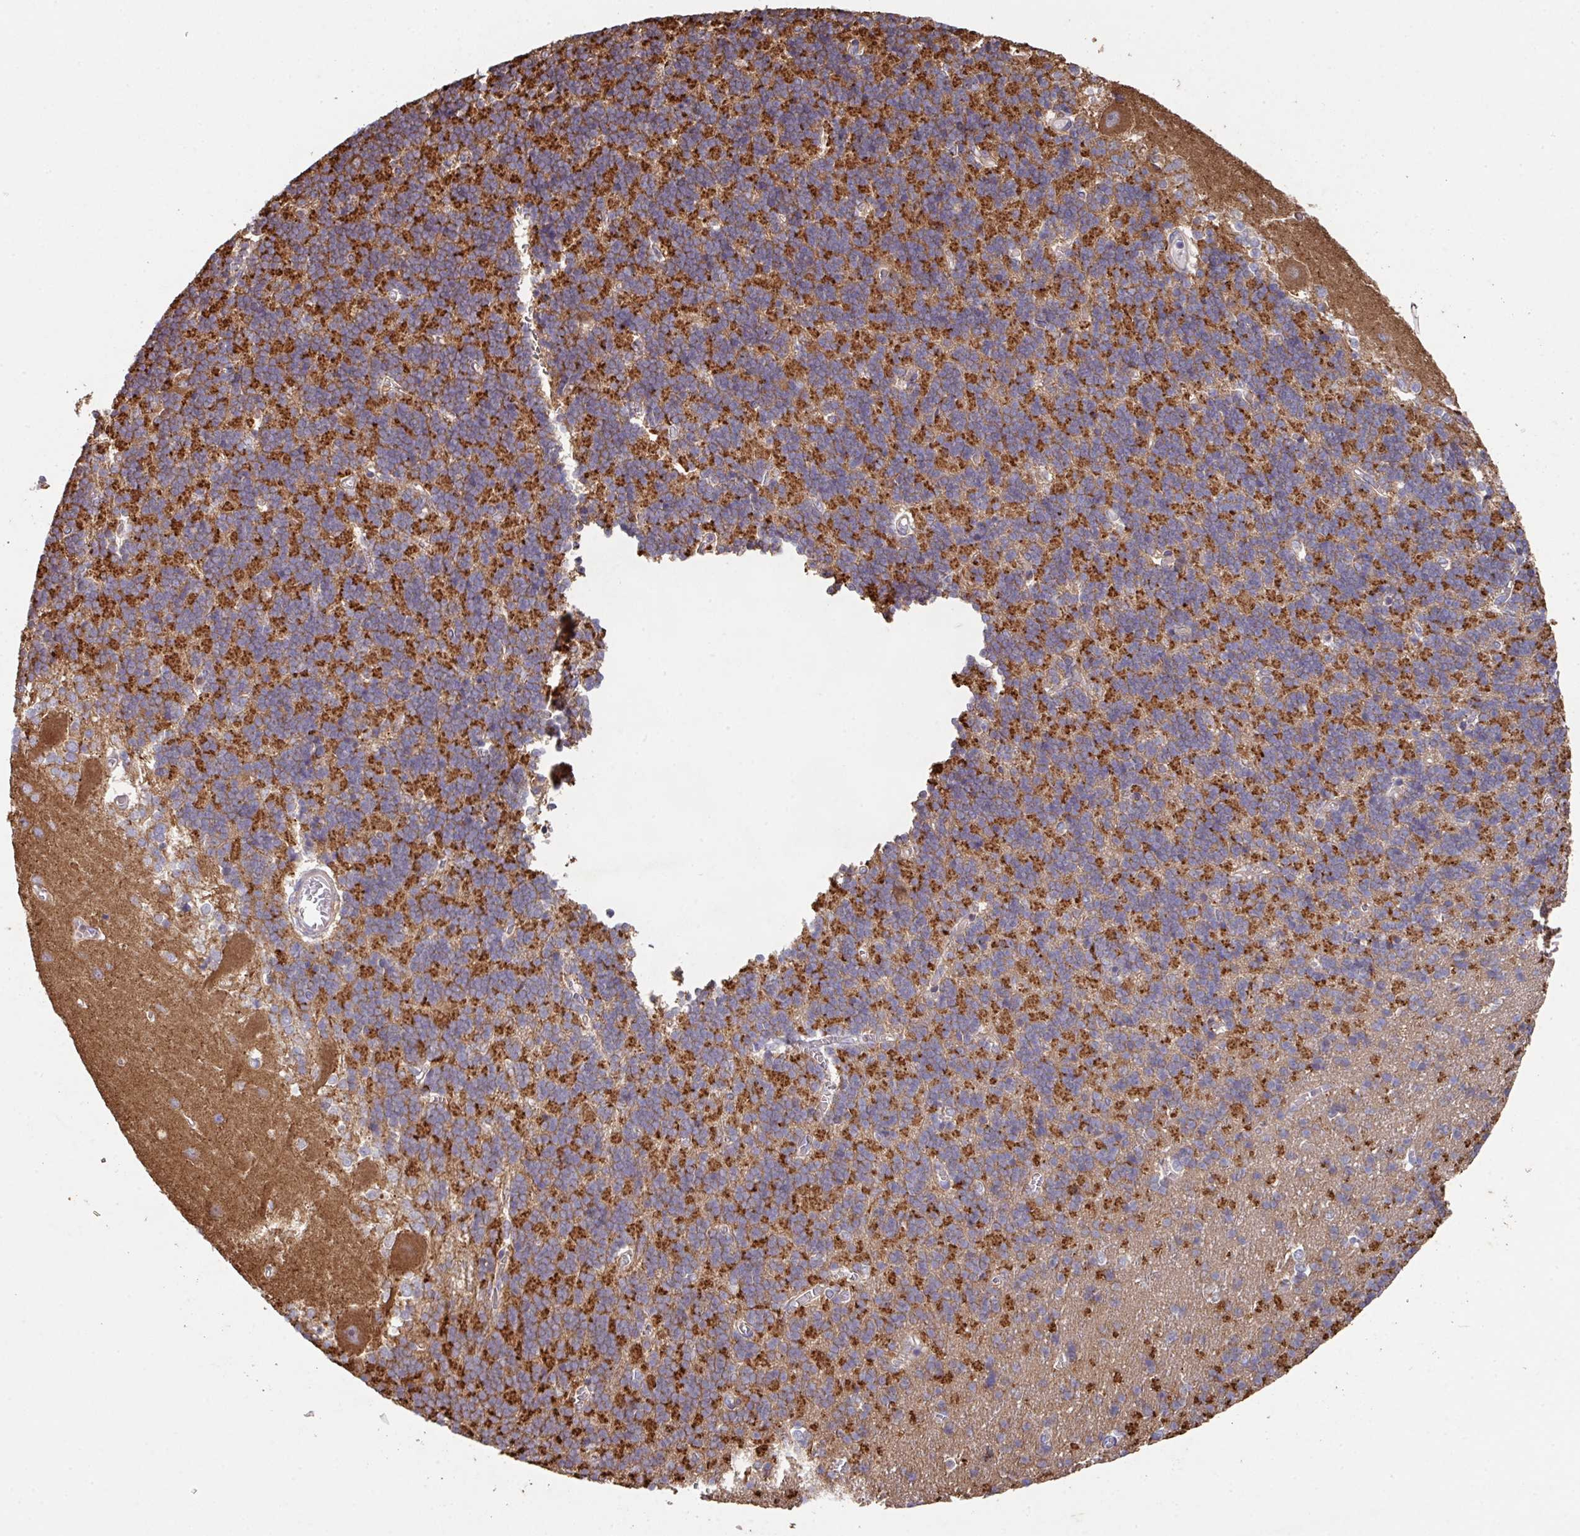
{"staining": {"intensity": "strong", "quantity": "25%-75%", "location": "cytoplasmic/membranous"}, "tissue": "cerebellum", "cell_type": "Cells in granular layer", "image_type": "normal", "snomed": [{"axis": "morphology", "description": "Normal tissue, NOS"}, {"axis": "topography", "description": "Cerebellum"}], "caption": "Brown immunohistochemical staining in normal human cerebellum demonstrates strong cytoplasmic/membranous positivity in about 25%-75% of cells in granular layer.", "gene": "TRIM14", "patient": {"sex": "male", "age": 37}}